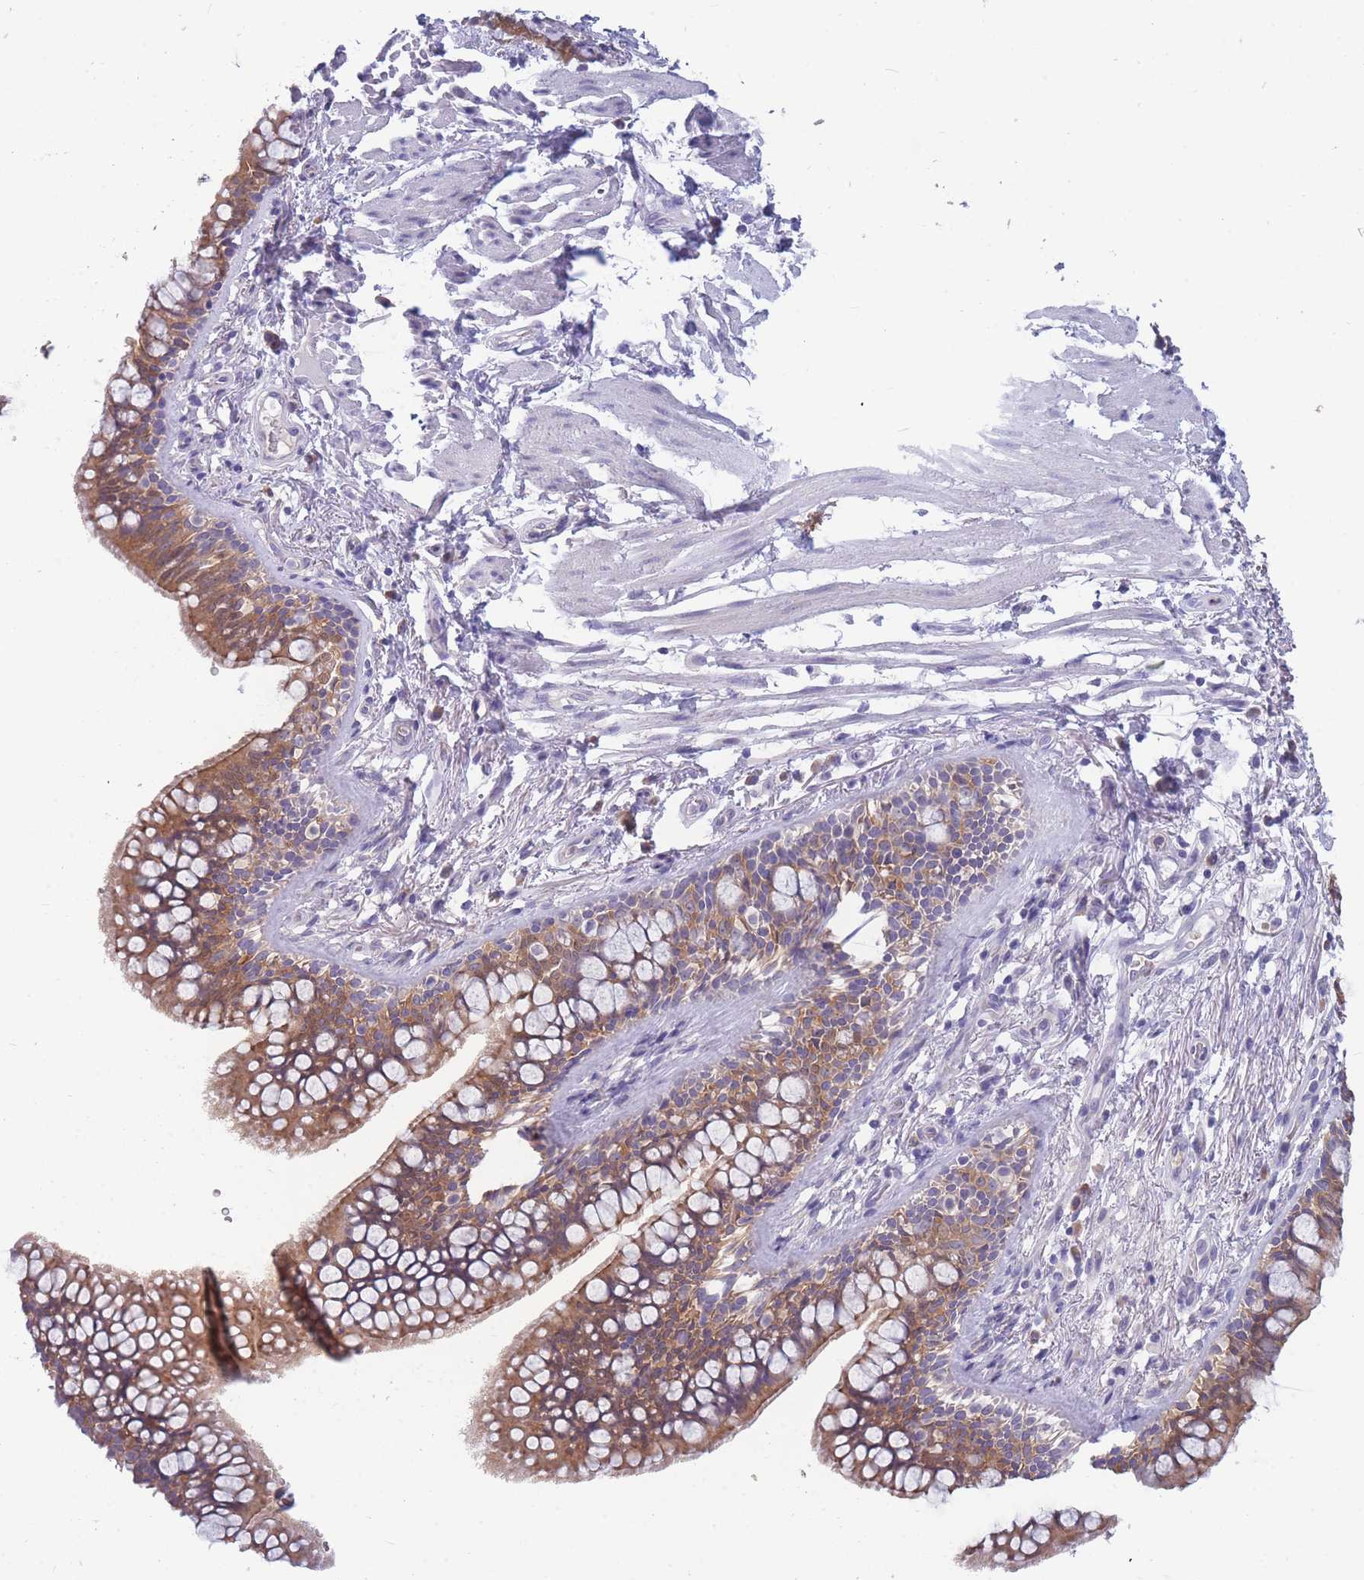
{"staining": {"intensity": "moderate", "quantity": ">75%", "location": "cytoplasmic/membranous"}, "tissue": "bronchus", "cell_type": "Respiratory epithelial cells", "image_type": "normal", "snomed": [{"axis": "morphology", "description": "Normal tissue, NOS"}, {"axis": "morphology", "description": "Neoplasm, uncertain whether benign or malignant"}, {"axis": "topography", "description": "Bronchus"}, {"axis": "topography", "description": "Lung"}], "caption": "Human bronchus stained with a brown dye demonstrates moderate cytoplasmic/membranous positive positivity in approximately >75% of respiratory epithelial cells.", "gene": "NDUFAF6", "patient": {"sex": "male", "age": 55}}